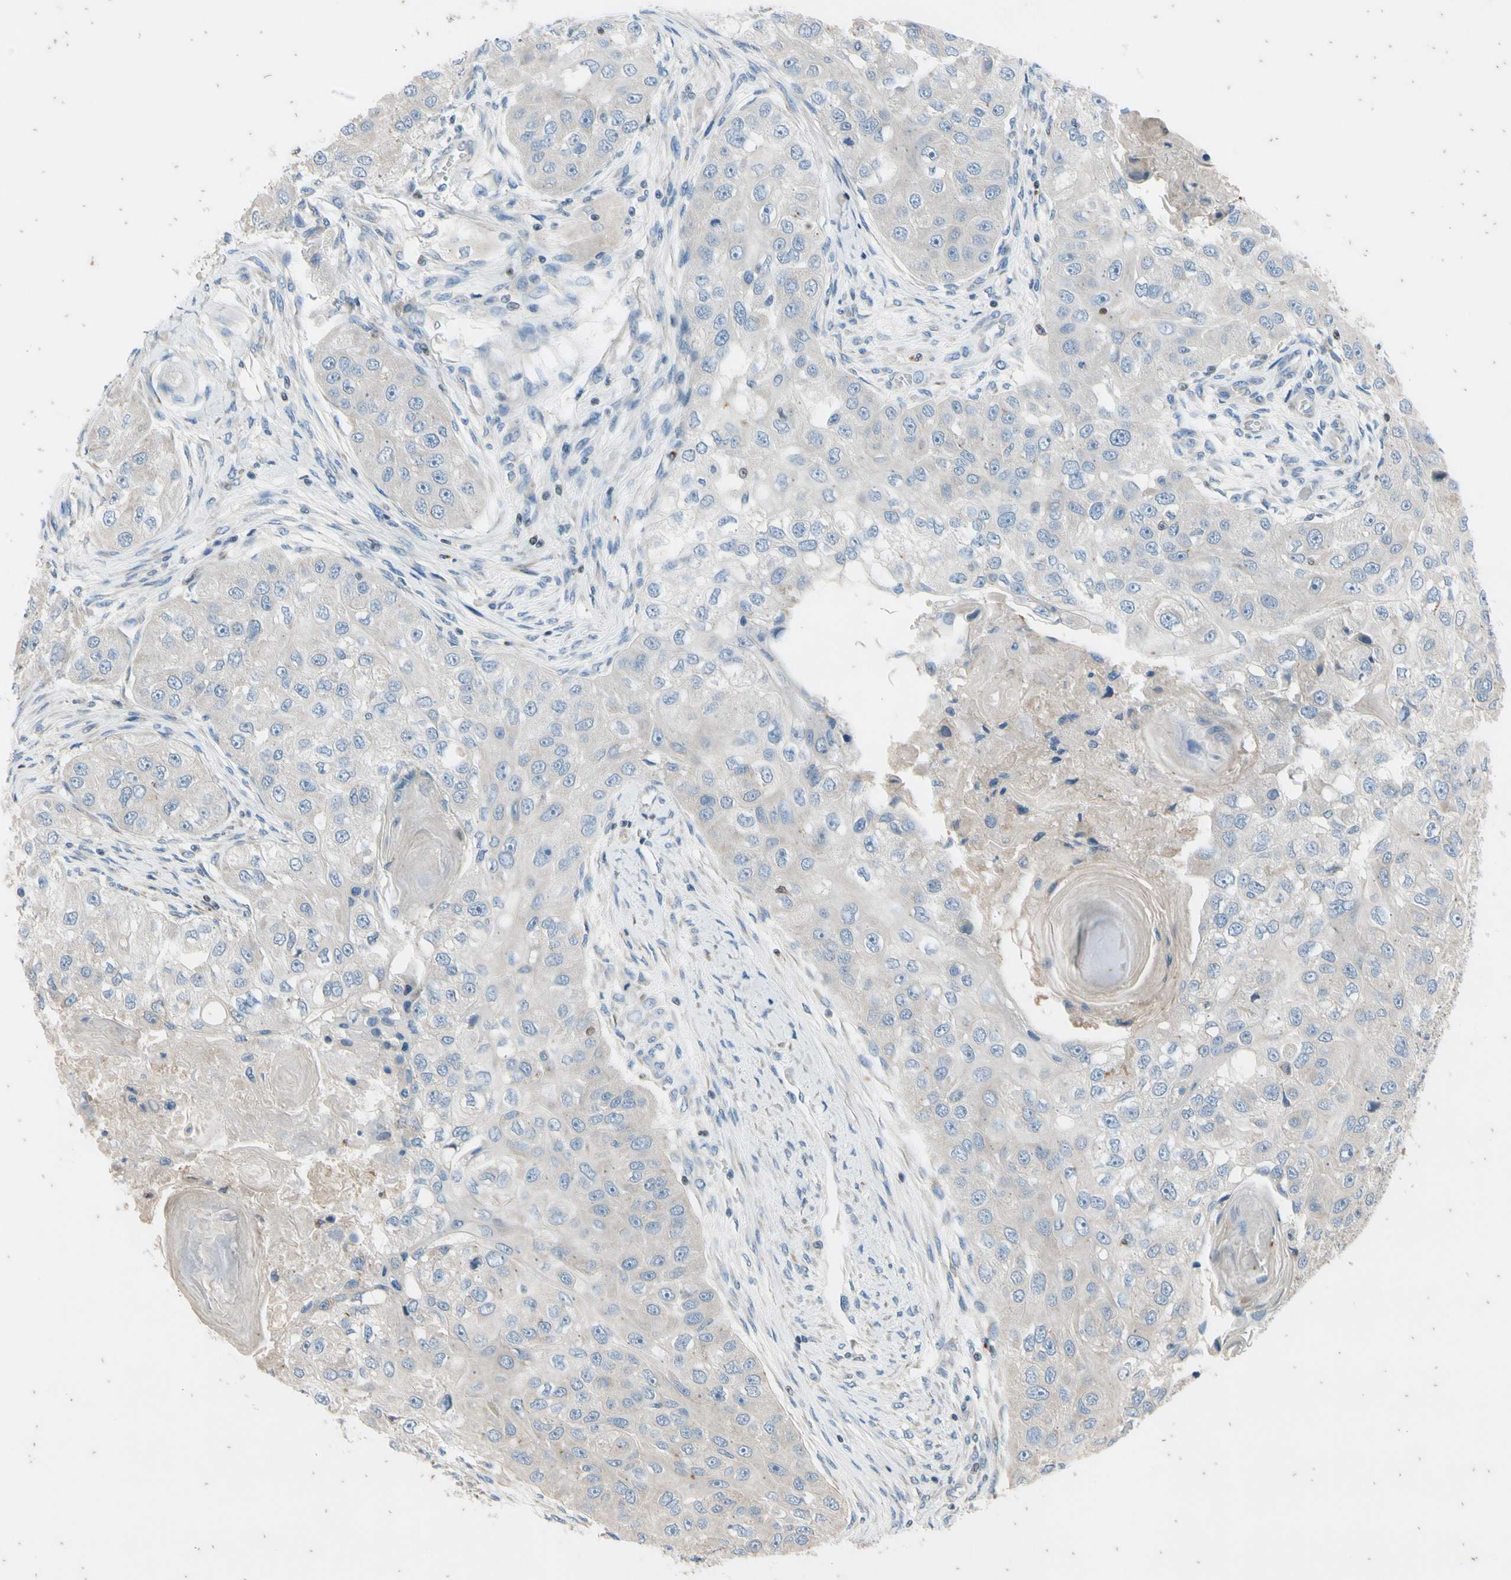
{"staining": {"intensity": "negative", "quantity": "none", "location": "none"}, "tissue": "head and neck cancer", "cell_type": "Tumor cells", "image_type": "cancer", "snomed": [{"axis": "morphology", "description": "Normal tissue, NOS"}, {"axis": "morphology", "description": "Squamous cell carcinoma, NOS"}, {"axis": "topography", "description": "Skeletal muscle"}, {"axis": "topography", "description": "Head-Neck"}], "caption": "DAB immunohistochemical staining of head and neck squamous cell carcinoma displays no significant positivity in tumor cells.", "gene": "TBX21", "patient": {"sex": "male", "age": 51}}